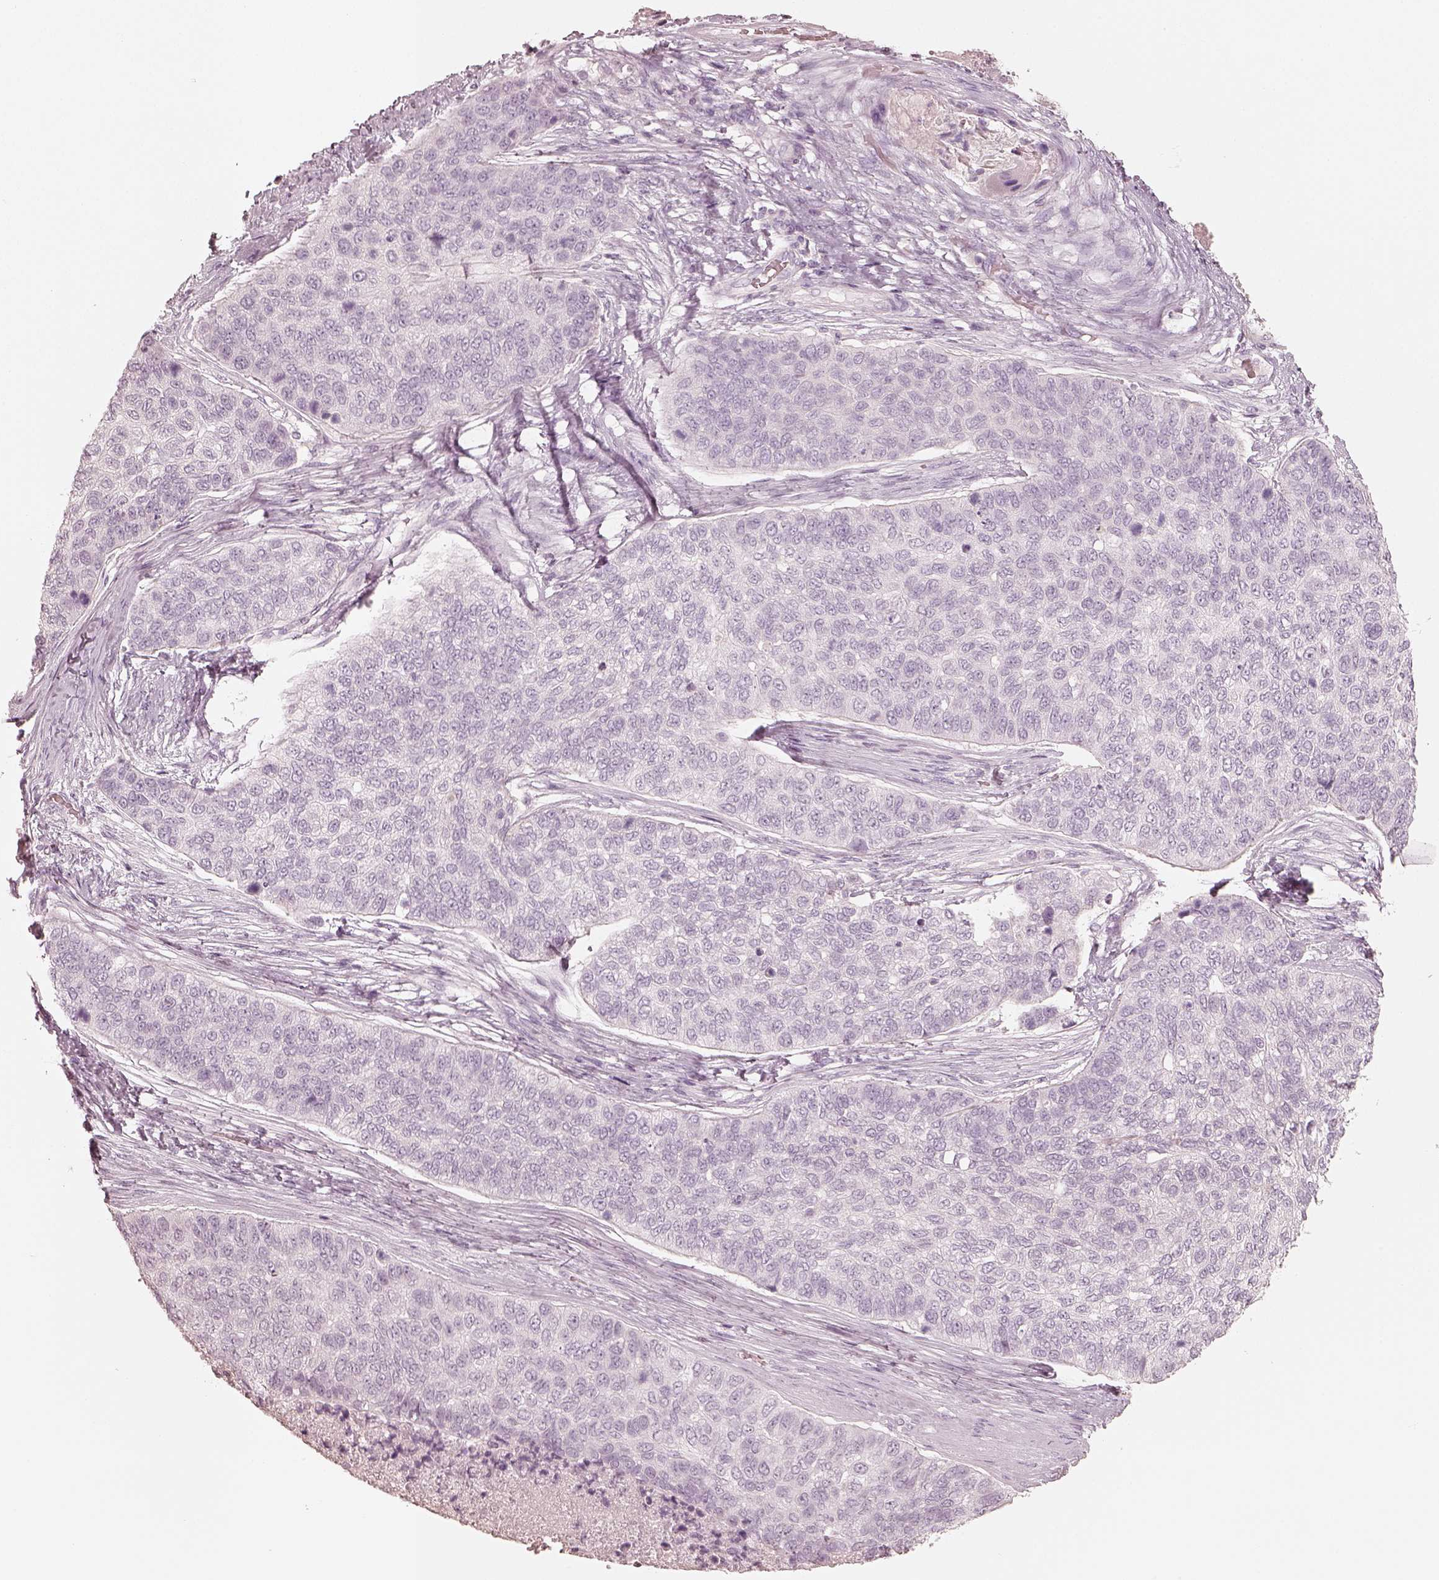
{"staining": {"intensity": "negative", "quantity": "none", "location": "none"}, "tissue": "lung cancer", "cell_type": "Tumor cells", "image_type": "cancer", "snomed": [{"axis": "morphology", "description": "Squamous cell carcinoma, NOS"}, {"axis": "topography", "description": "Lung"}], "caption": "A high-resolution histopathology image shows IHC staining of lung cancer (squamous cell carcinoma), which exhibits no significant positivity in tumor cells. (DAB (3,3'-diaminobenzidine) immunohistochemistry (IHC) visualized using brightfield microscopy, high magnification).", "gene": "KRT82", "patient": {"sex": "male", "age": 69}}